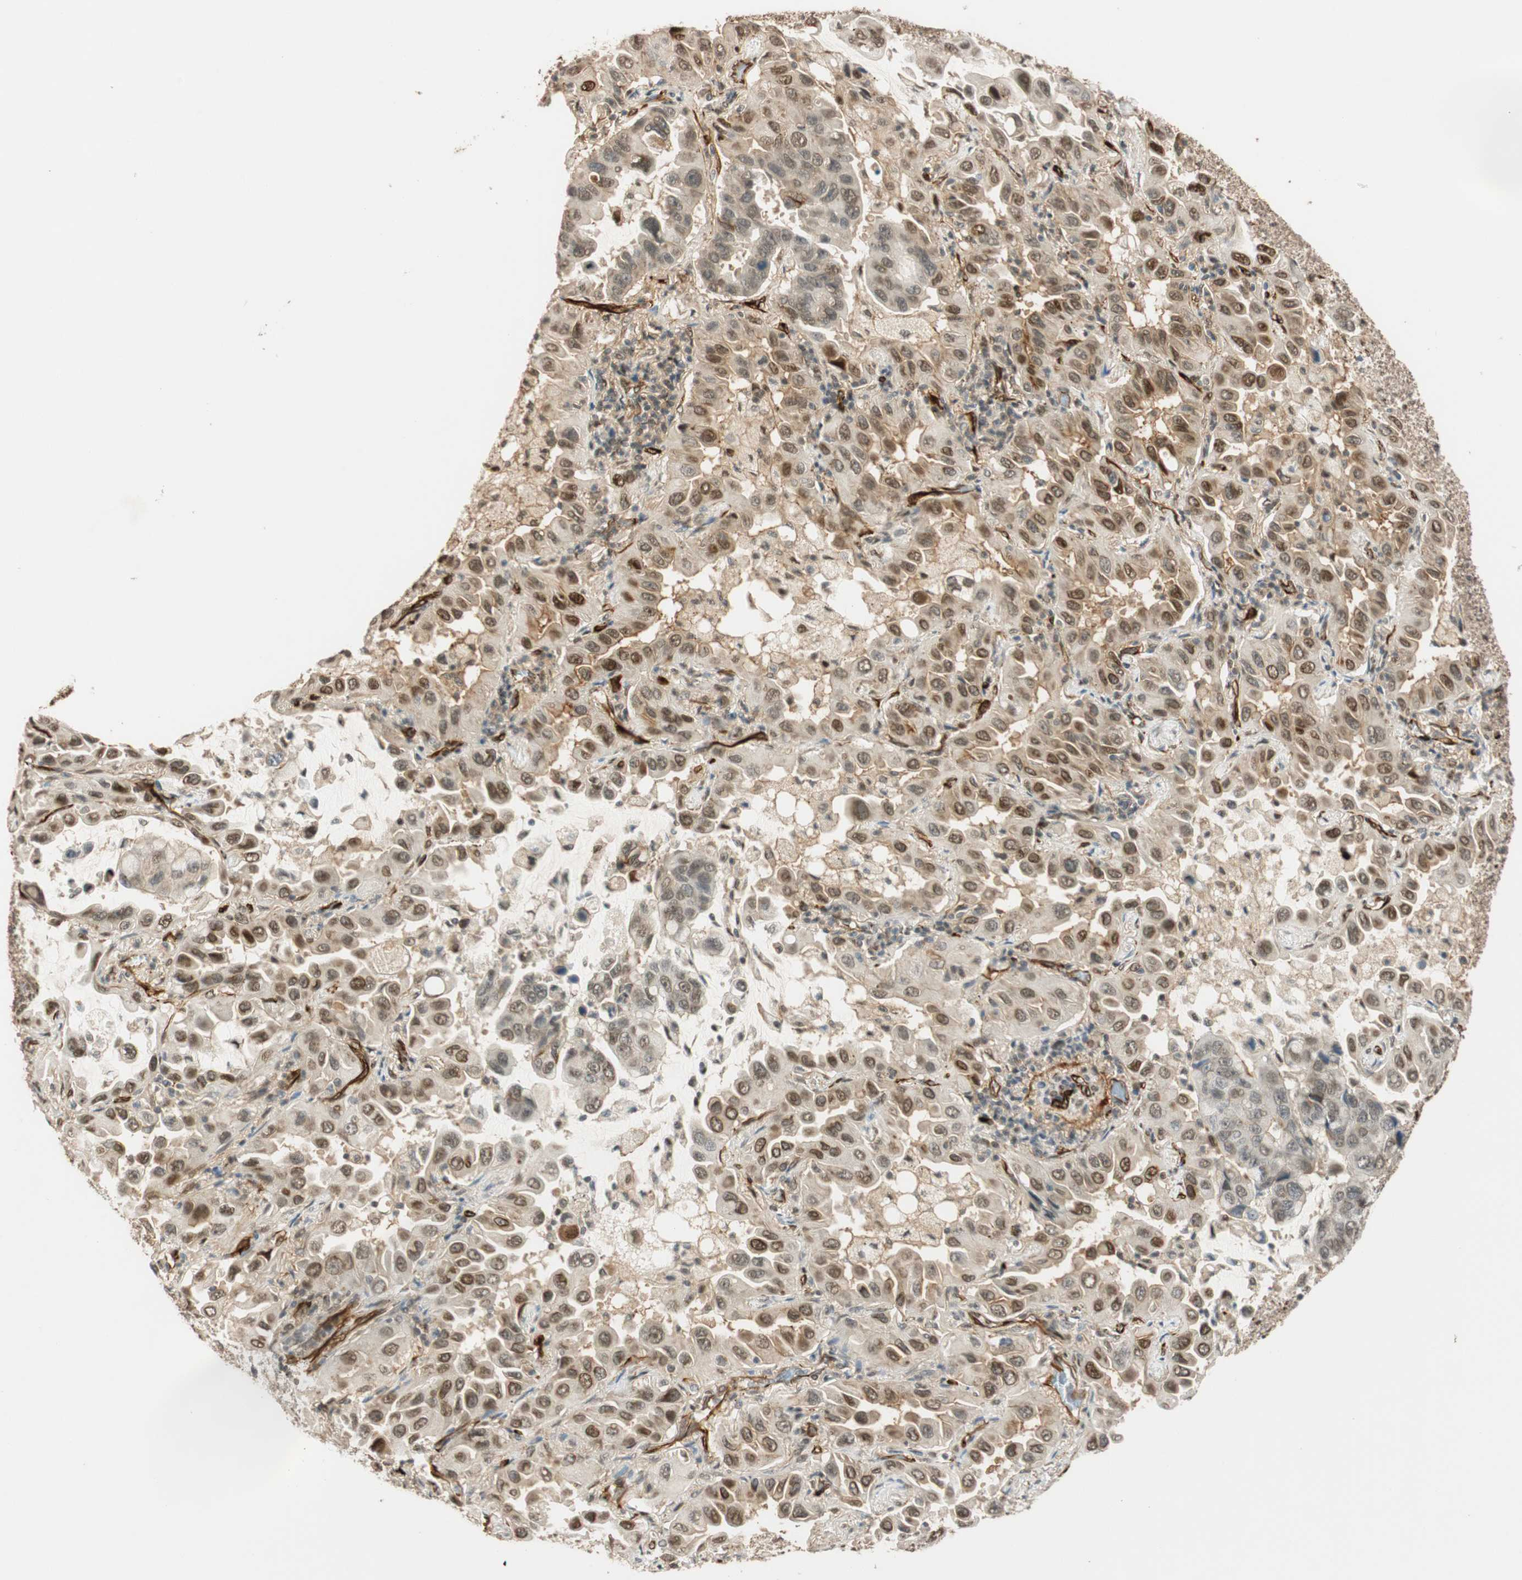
{"staining": {"intensity": "weak", "quantity": "25%-75%", "location": "cytoplasmic/membranous,nuclear"}, "tissue": "lung cancer", "cell_type": "Tumor cells", "image_type": "cancer", "snomed": [{"axis": "morphology", "description": "Adenocarcinoma, NOS"}, {"axis": "topography", "description": "Lung"}], "caption": "The image demonstrates a brown stain indicating the presence of a protein in the cytoplasmic/membranous and nuclear of tumor cells in lung cancer.", "gene": "NES", "patient": {"sex": "male", "age": 64}}